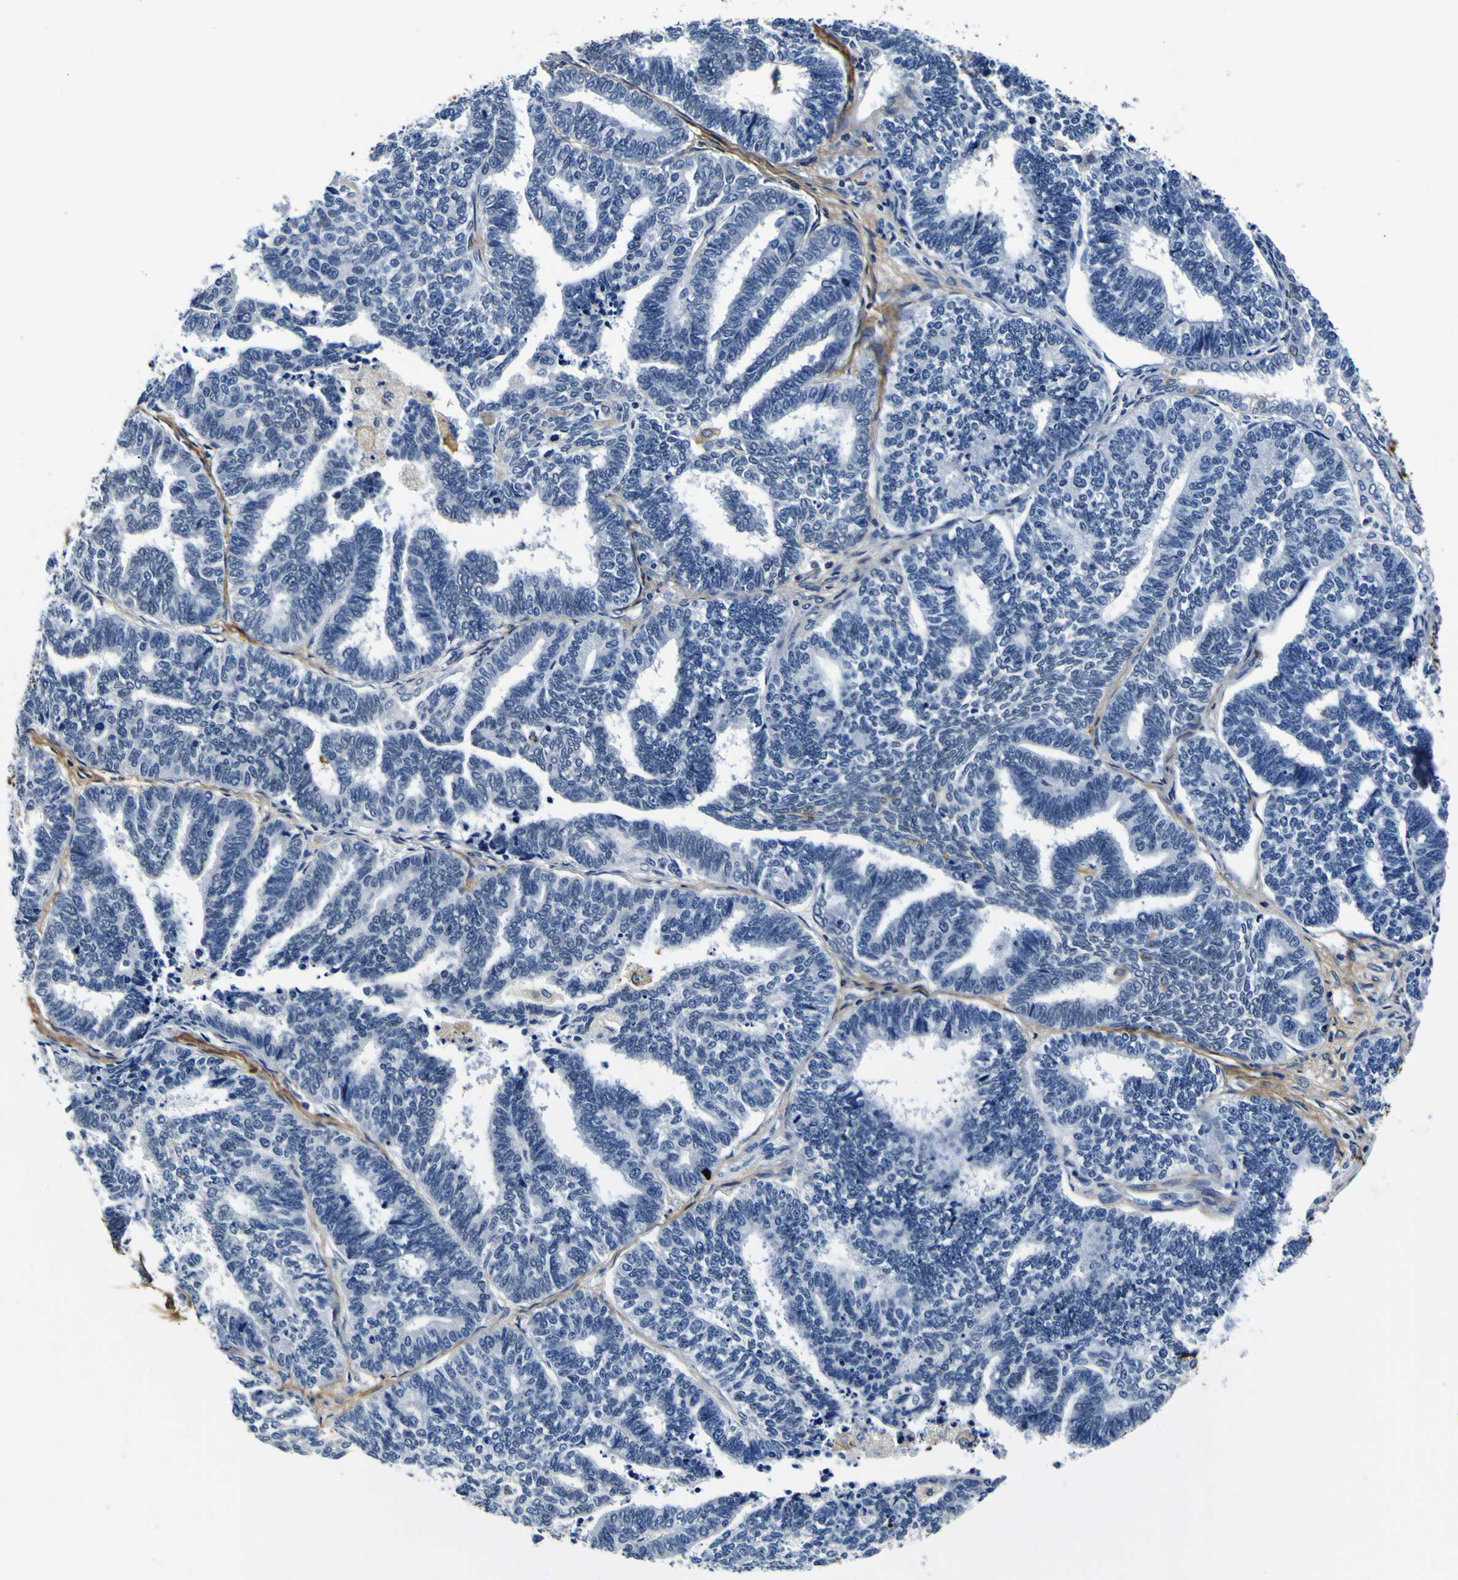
{"staining": {"intensity": "negative", "quantity": "none", "location": "none"}, "tissue": "endometrial cancer", "cell_type": "Tumor cells", "image_type": "cancer", "snomed": [{"axis": "morphology", "description": "Adenocarcinoma, NOS"}, {"axis": "topography", "description": "Endometrium"}], "caption": "DAB immunohistochemical staining of human endometrial cancer (adenocarcinoma) displays no significant expression in tumor cells. (Immunohistochemistry, brightfield microscopy, high magnification).", "gene": "POSTN", "patient": {"sex": "female", "age": 70}}